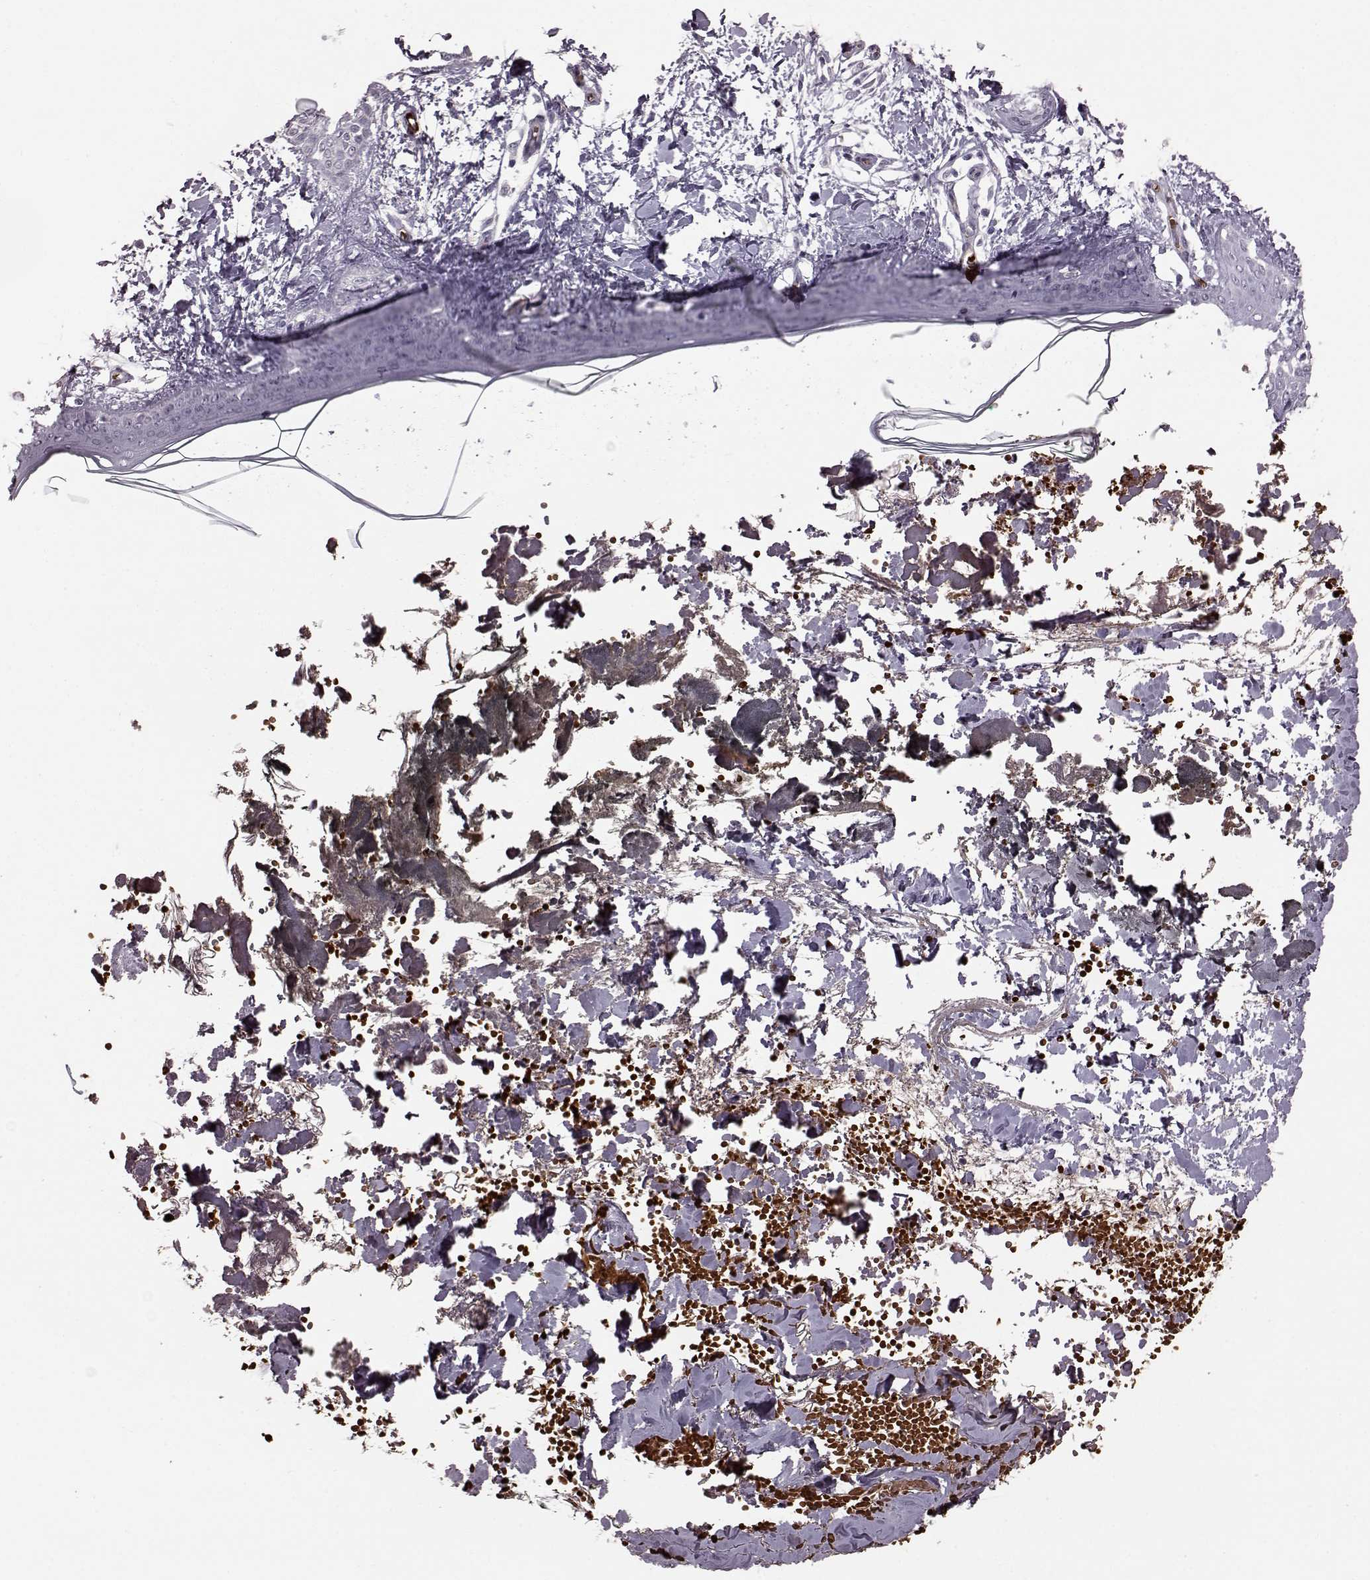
{"staining": {"intensity": "negative", "quantity": "none", "location": "none"}, "tissue": "skin", "cell_type": "Fibroblasts", "image_type": "normal", "snomed": [{"axis": "morphology", "description": "Normal tissue, NOS"}, {"axis": "topography", "description": "Skin"}], "caption": "Normal skin was stained to show a protein in brown. There is no significant positivity in fibroblasts. (DAB (3,3'-diaminobenzidine) IHC, high magnification).", "gene": "PROP1", "patient": {"sex": "female", "age": 34}}